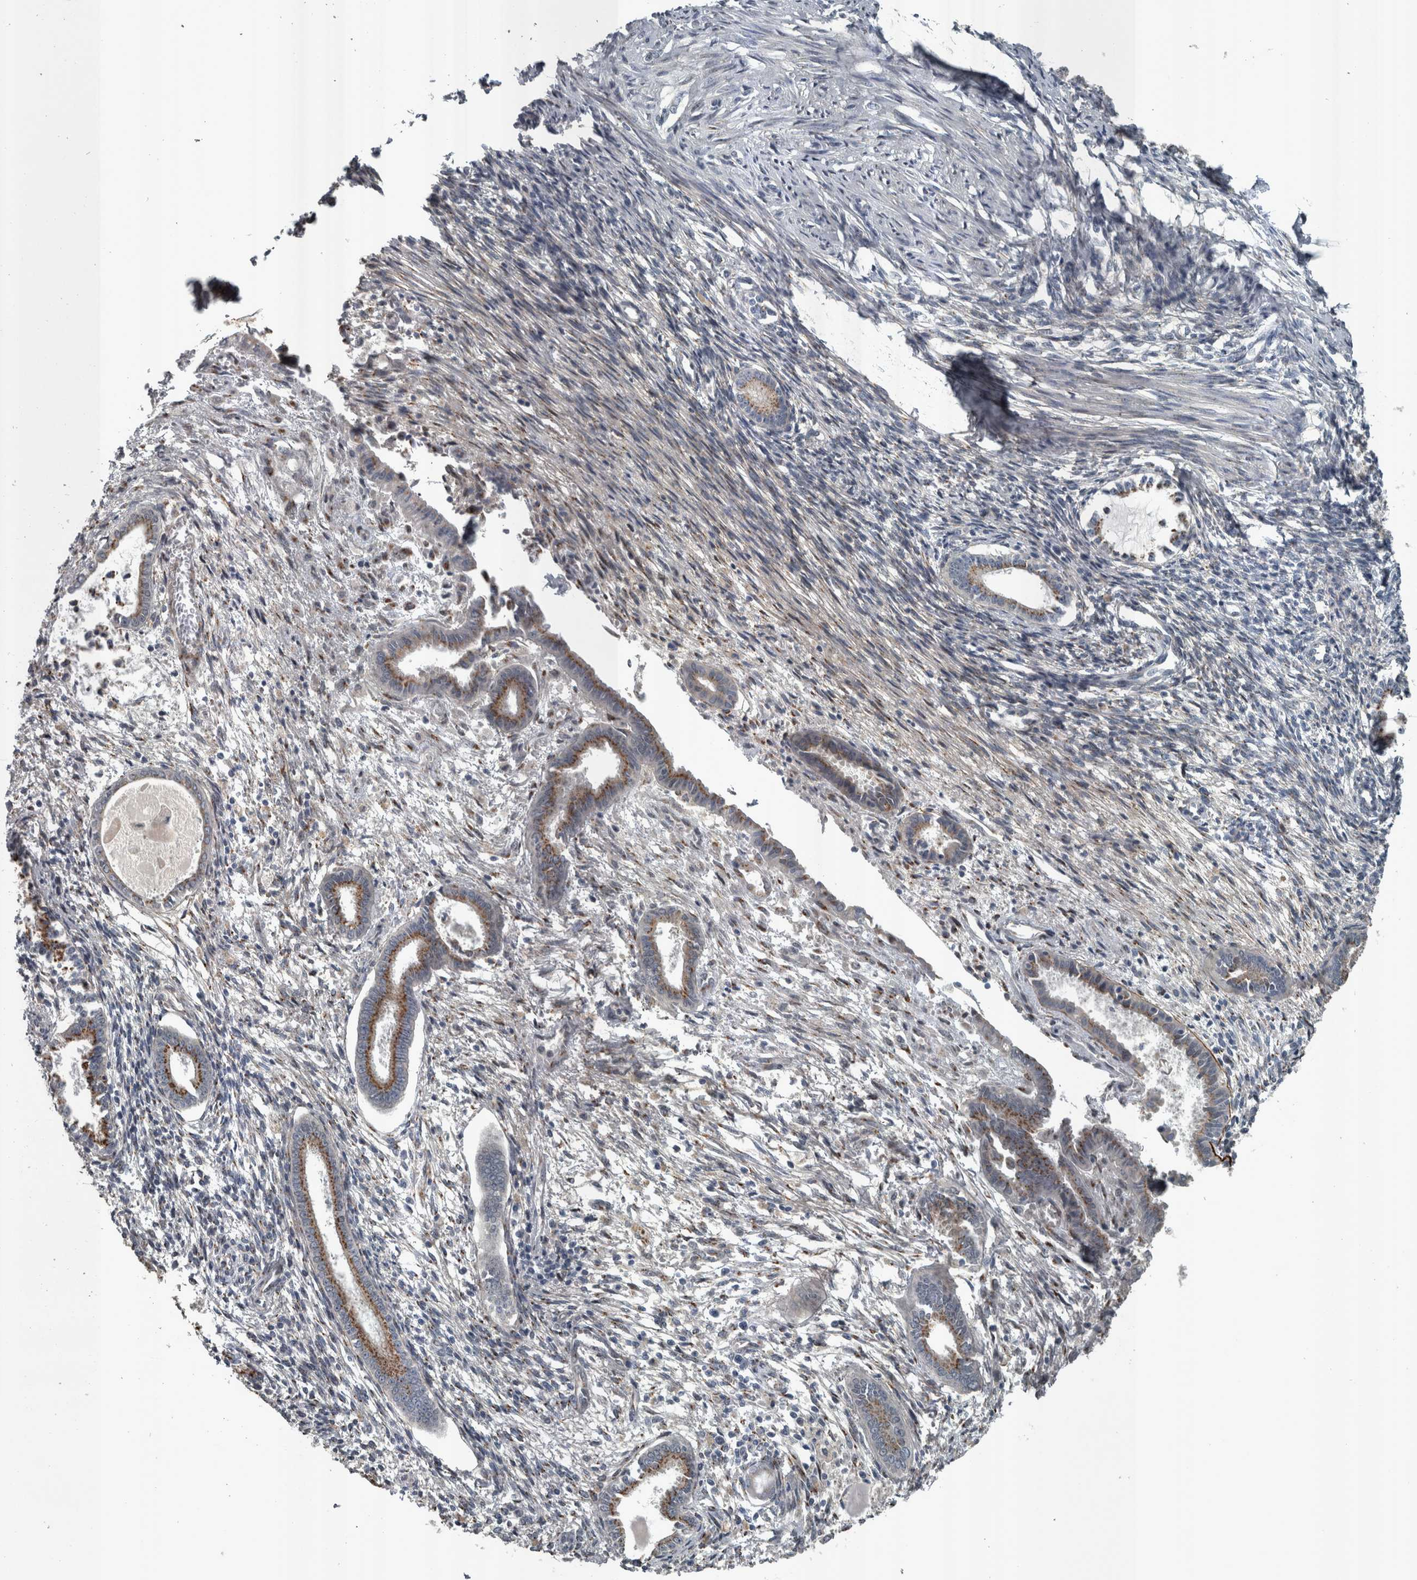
{"staining": {"intensity": "negative", "quantity": "none", "location": "none"}, "tissue": "endometrium", "cell_type": "Cells in endometrial stroma", "image_type": "normal", "snomed": [{"axis": "morphology", "description": "Normal tissue, NOS"}, {"axis": "topography", "description": "Endometrium"}], "caption": "The image shows no staining of cells in endometrial stroma in normal endometrium. (Brightfield microscopy of DAB immunohistochemistry at high magnification).", "gene": "ZNF345", "patient": {"sex": "female", "age": 56}}